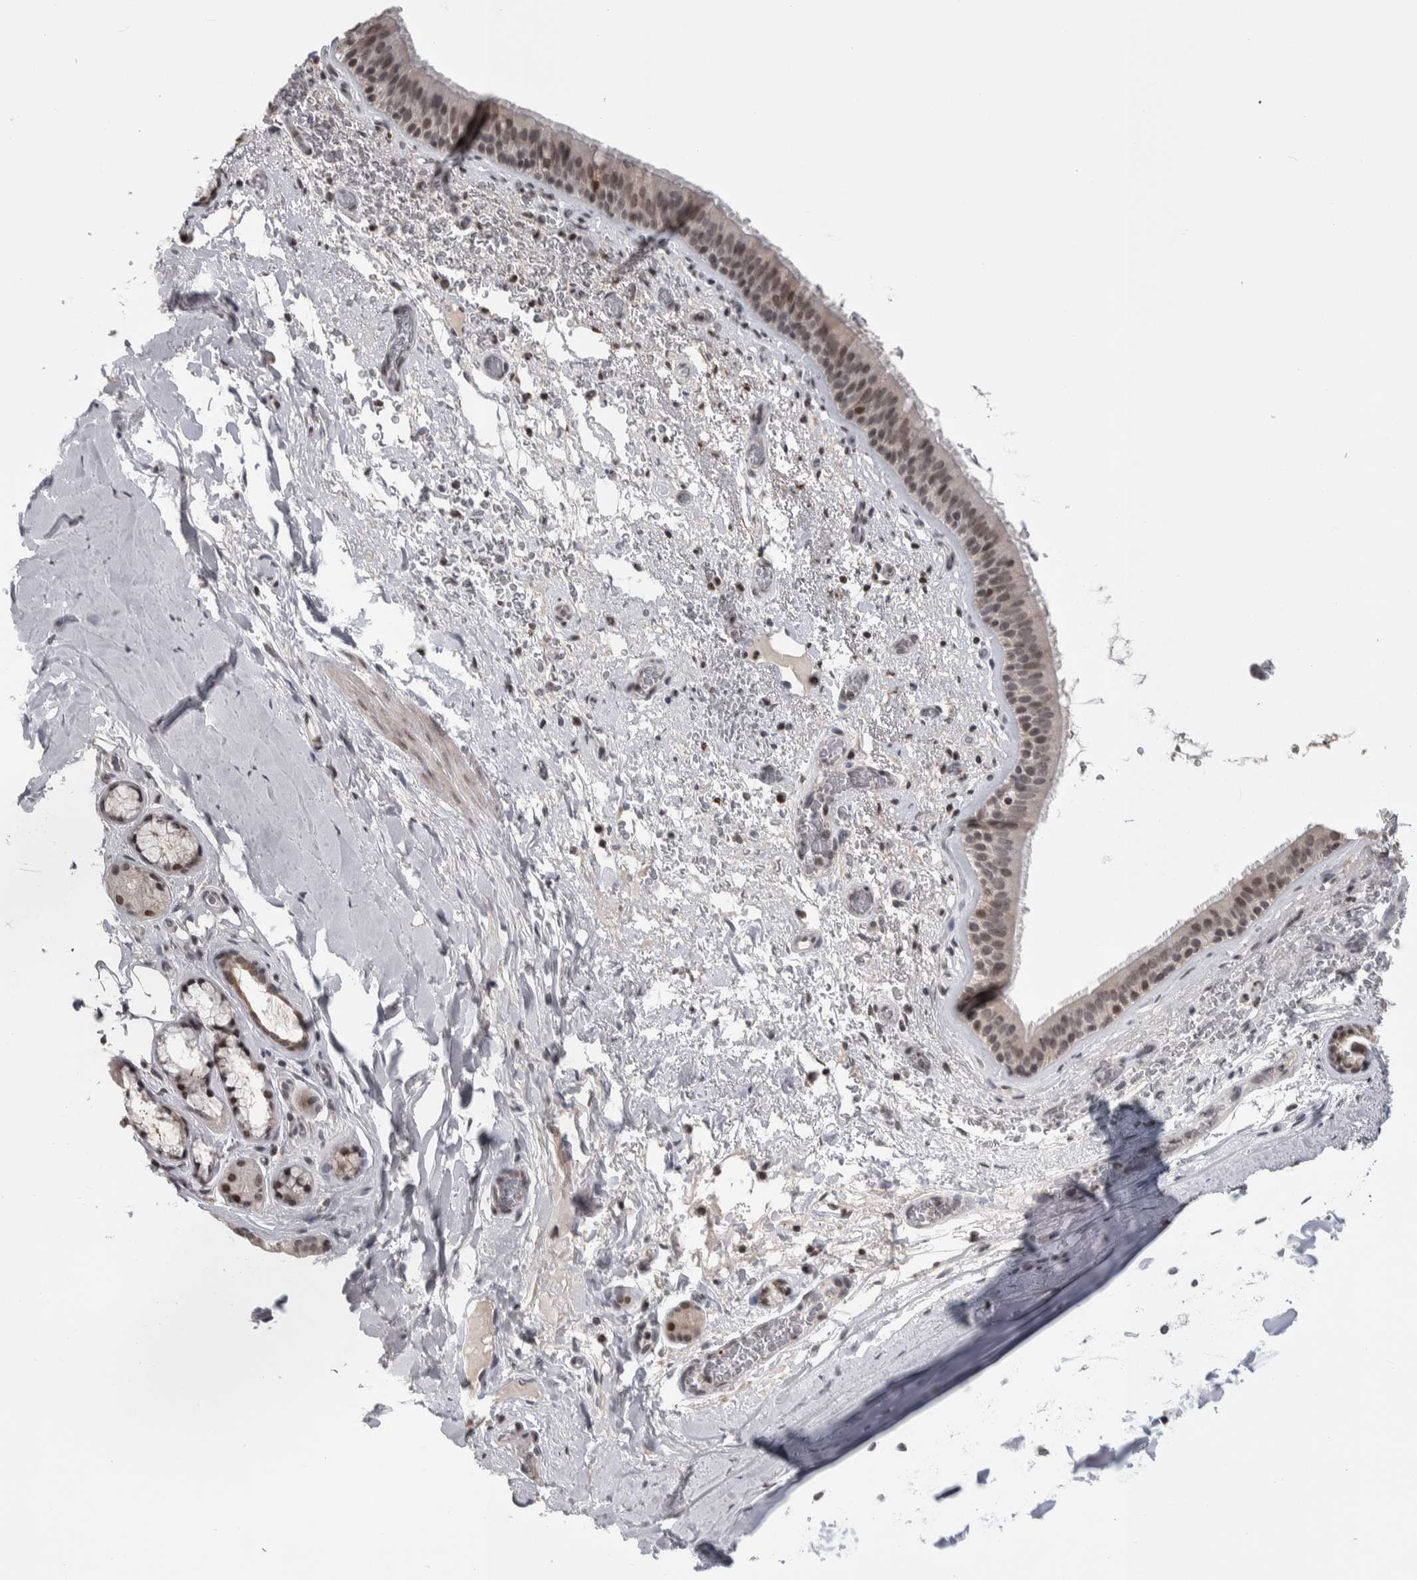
{"staining": {"intensity": "moderate", "quantity": "25%-75%", "location": "cytoplasmic/membranous,nuclear"}, "tissue": "bronchus", "cell_type": "Respiratory epithelial cells", "image_type": "normal", "snomed": [{"axis": "morphology", "description": "Normal tissue, NOS"}, {"axis": "topography", "description": "Cartilage tissue"}], "caption": "About 25%-75% of respiratory epithelial cells in benign human bronchus exhibit moderate cytoplasmic/membranous,nuclear protein positivity as visualized by brown immunohistochemical staining.", "gene": "ZSCAN21", "patient": {"sex": "female", "age": 63}}